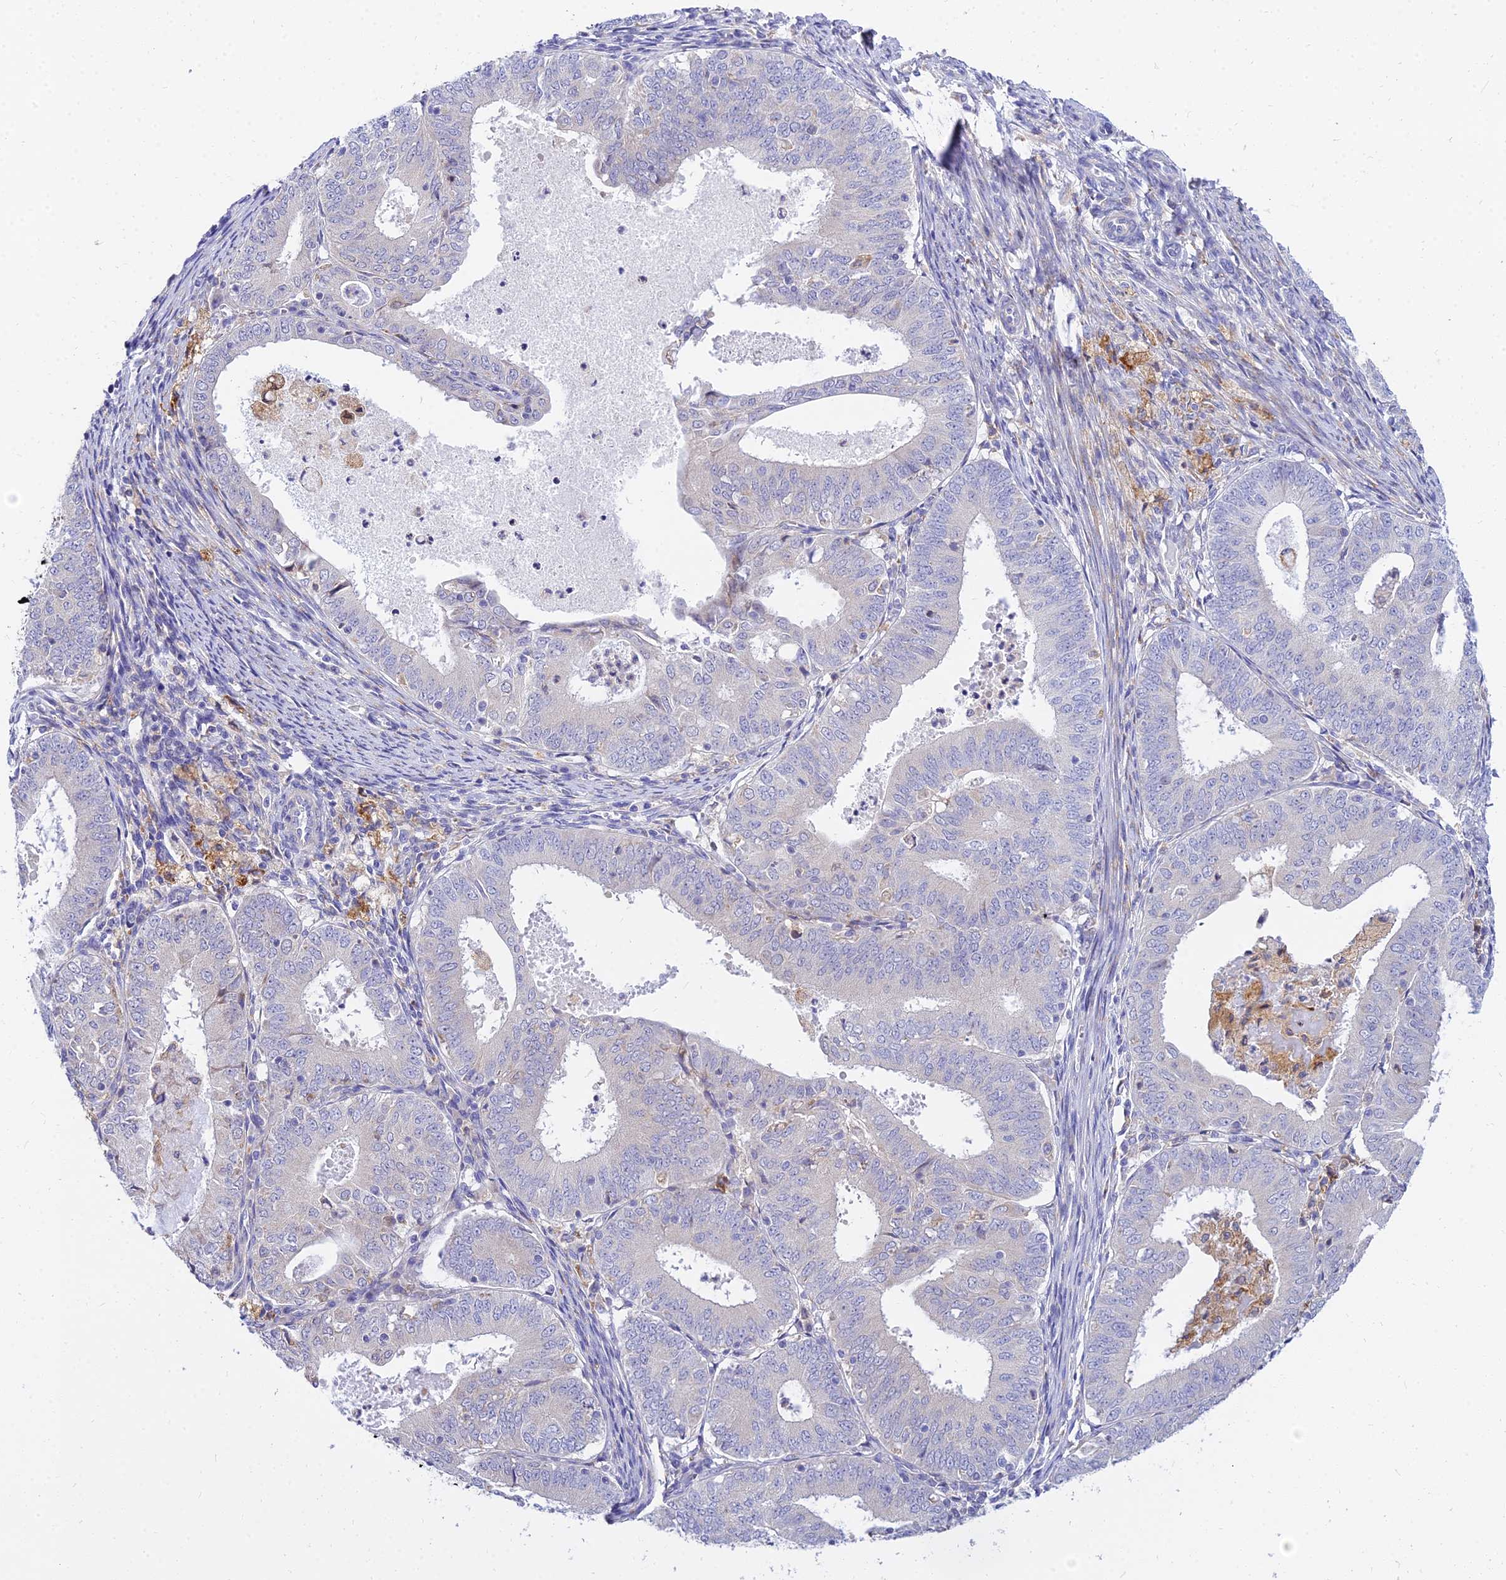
{"staining": {"intensity": "negative", "quantity": "none", "location": "none"}, "tissue": "endometrial cancer", "cell_type": "Tumor cells", "image_type": "cancer", "snomed": [{"axis": "morphology", "description": "Adenocarcinoma, NOS"}, {"axis": "topography", "description": "Endometrium"}], "caption": "An IHC image of adenocarcinoma (endometrial) is shown. There is no staining in tumor cells of adenocarcinoma (endometrial). Nuclei are stained in blue.", "gene": "ARL8B", "patient": {"sex": "female", "age": 57}}